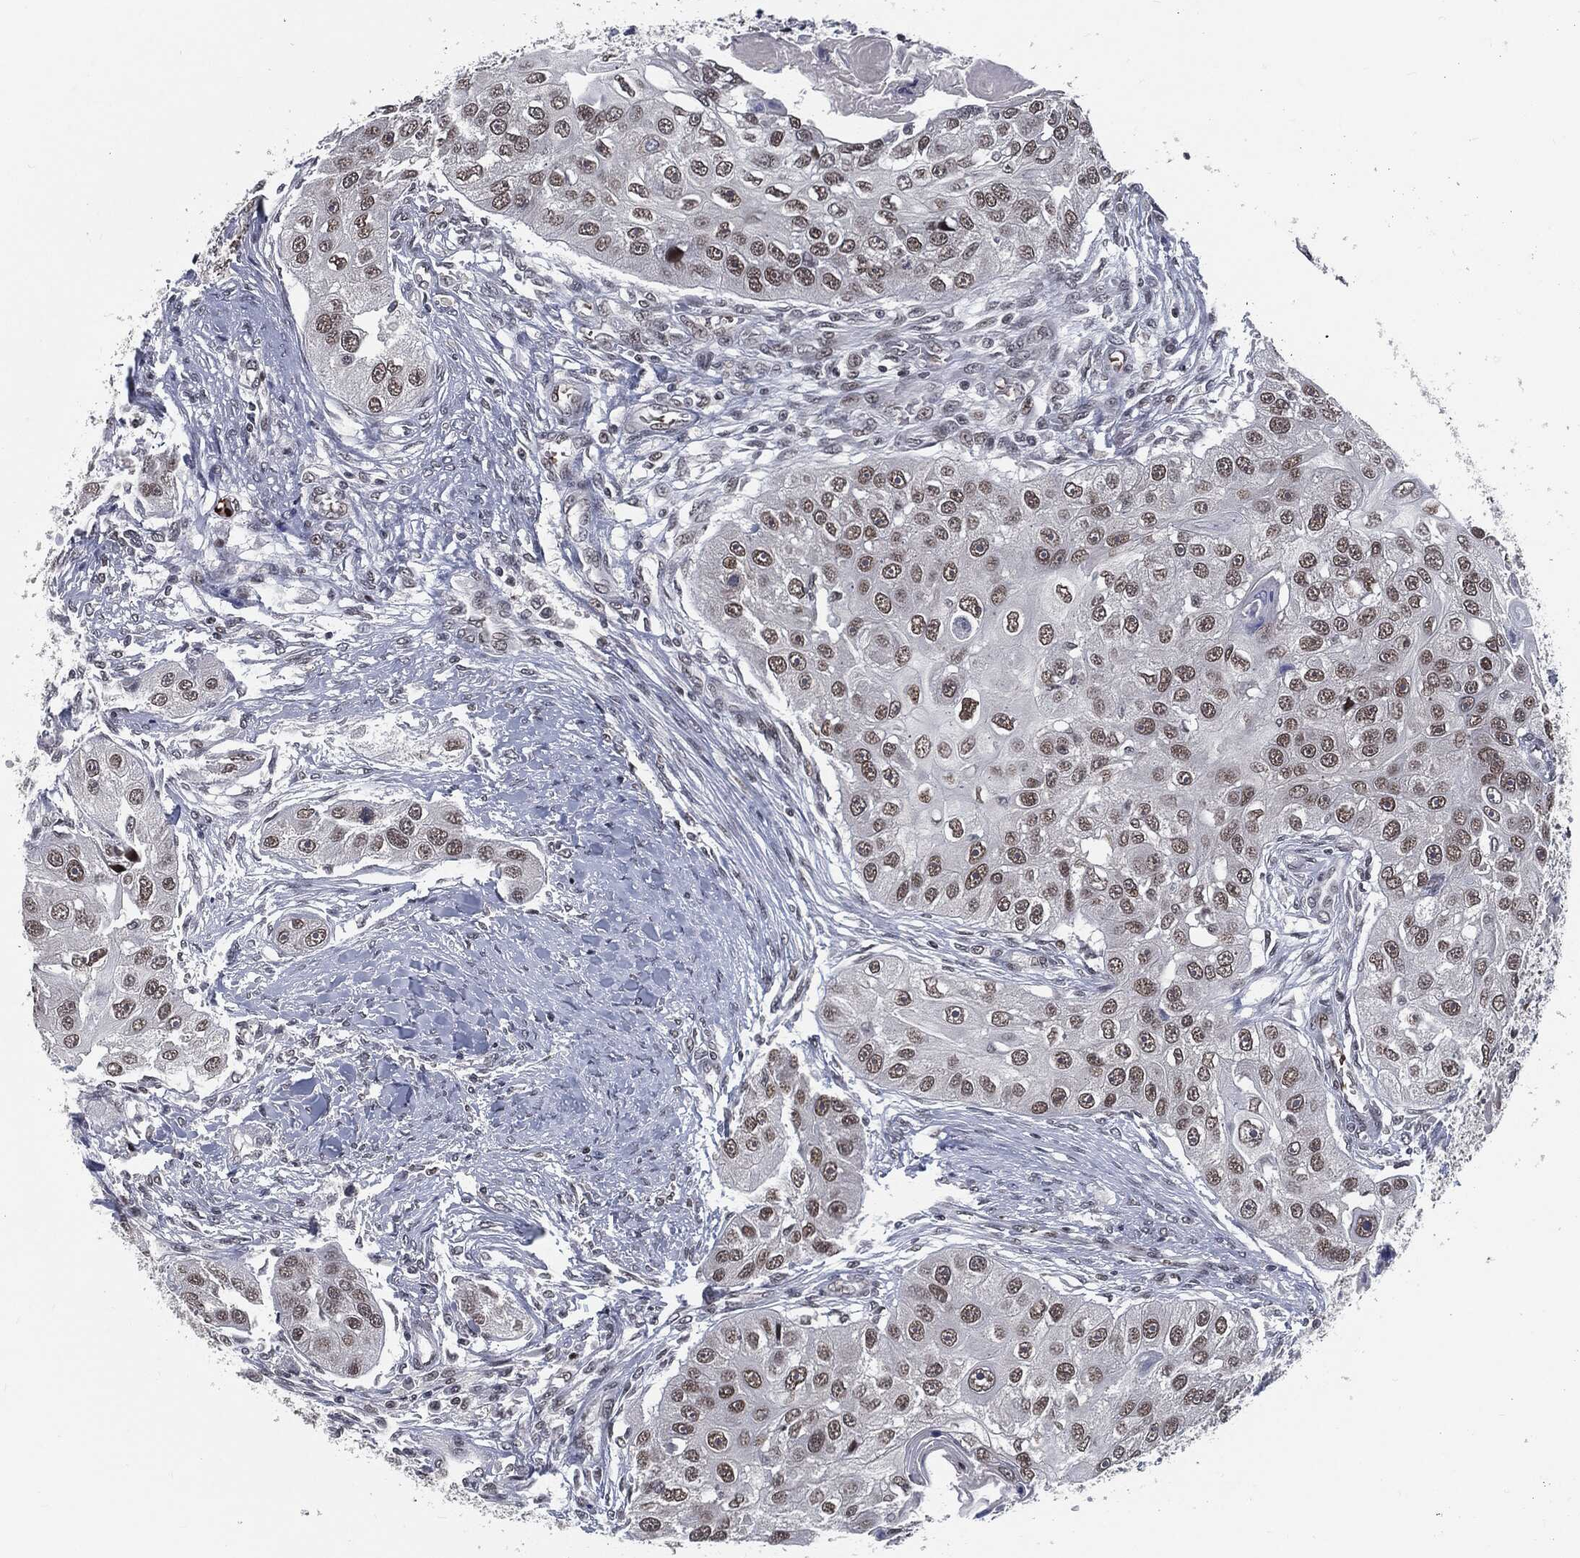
{"staining": {"intensity": "weak", "quantity": "25%-75%", "location": "nuclear"}, "tissue": "head and neck cancer", "cell_type": "Tumor cells", "image_type": "cancer", "snomed": [{"axis": "morphology", "description": "Normal tissue, NOS"}, {"axis": "morphology", "description": "Squamous cell carcinoma, NOS"}, {"axis": "topography", "description": "Skeletal muscle"}, {"axis": "topography", "description": "Head-Neck"}], "caption": "Tumor cells demonstrate weak nuclear positivity in approximately 25%-75% of cells in head and neck cancer. The protein of interest is stained brown, and the nuclei are stained in blue (DAB (3,3'-diaminobenzidine) IHC with brightfield microscopy, high magnification).", "gene": "ANXA1", "patient": {"sex": "male", "age": 51}}